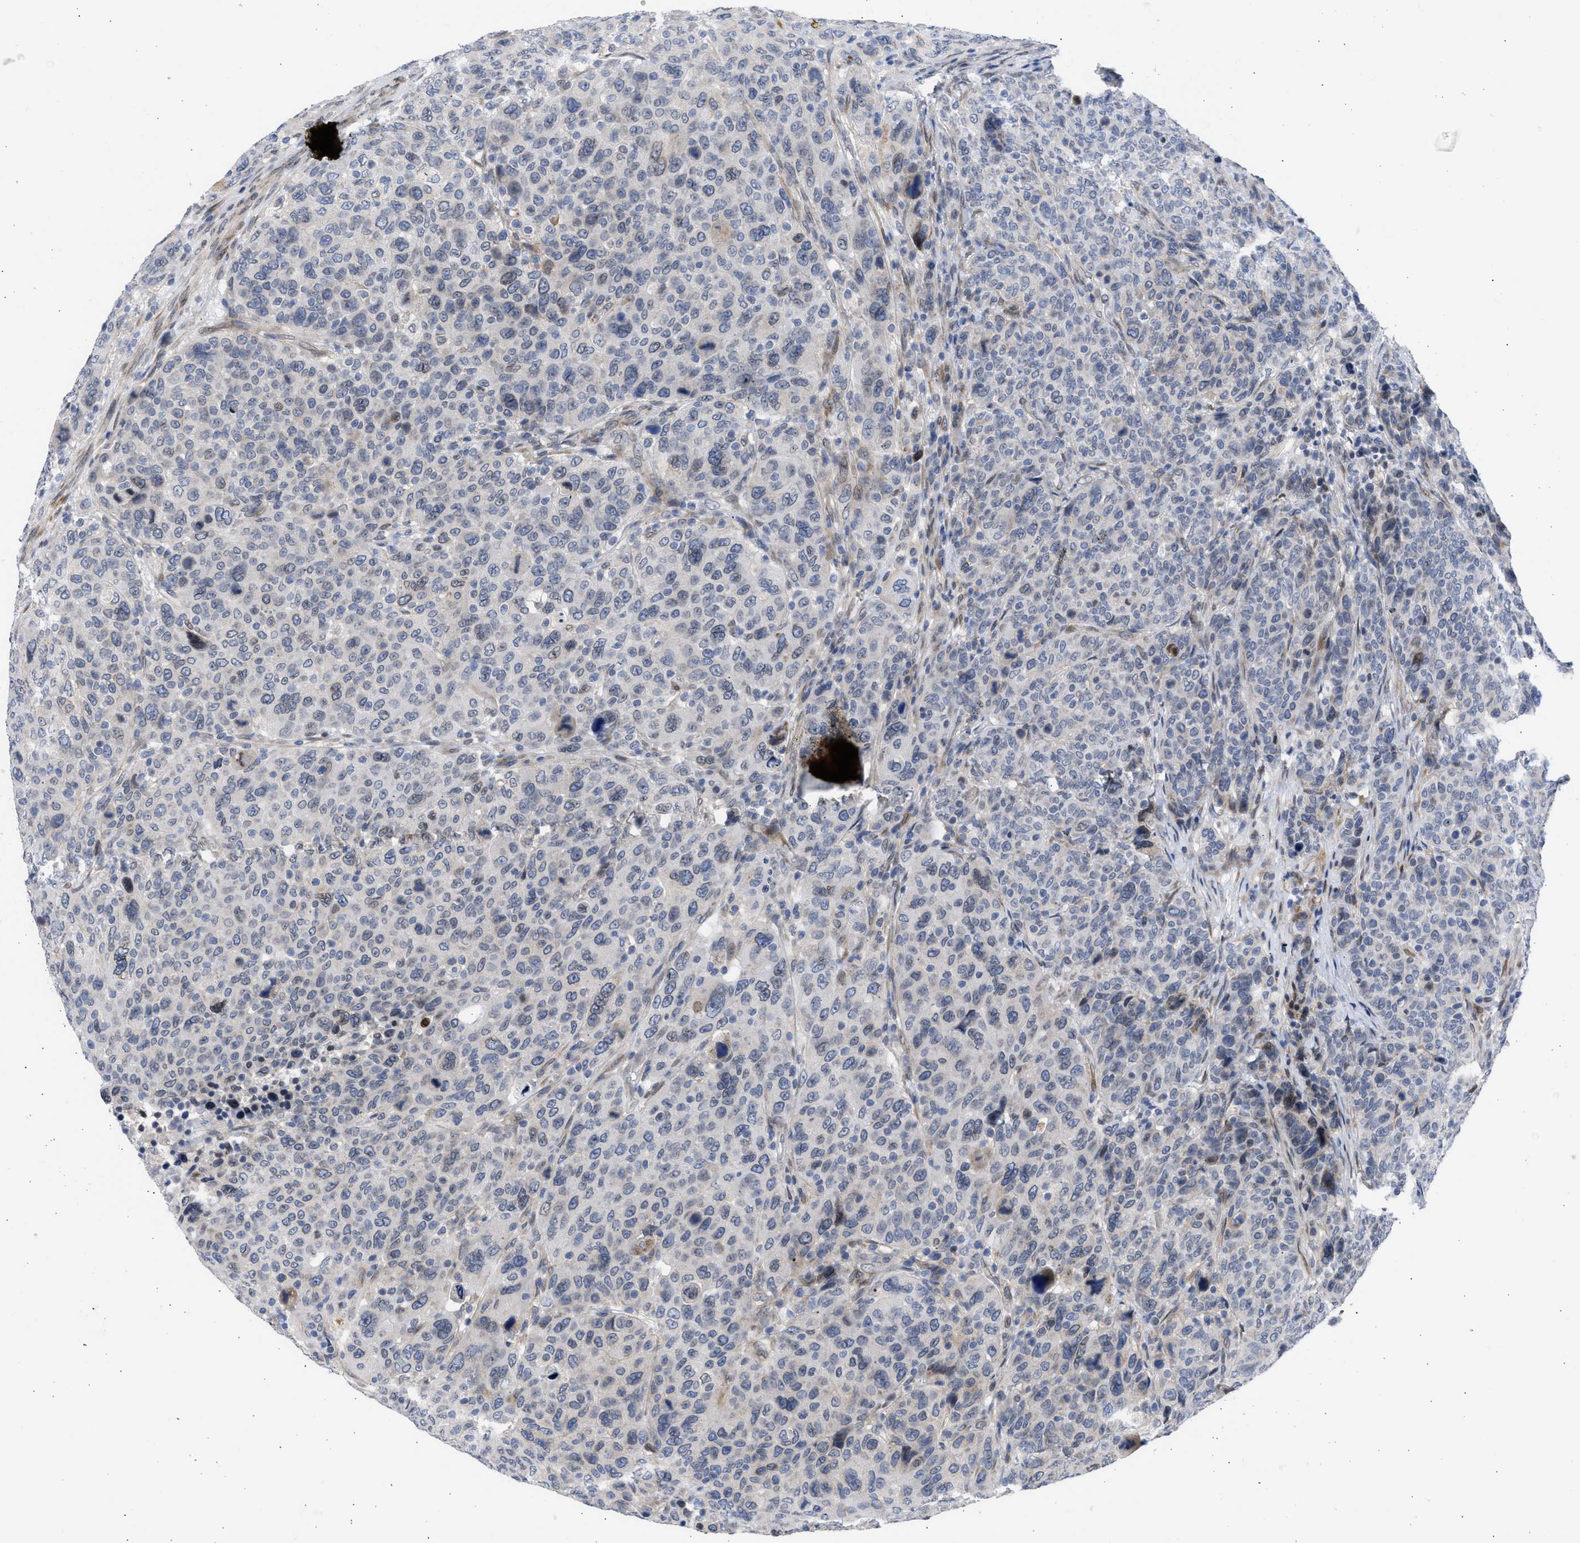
{"staining": {"intensity": "weak", "quantity": "<25%", "location": "nuclear"}, "tissue": "breast cancer", "cell_type": "Tumor cells", "image_type": "cancer", "snomed": [{"axis": "morphology", "description": "Duct carcinoma"}, {"axis": "topography", "description": "Breast"}], "caption": "There is no significant staining in tumor cells of breast cancer.", "gene": "NUP35", "patient": {"sex": "female", "age": 37}}